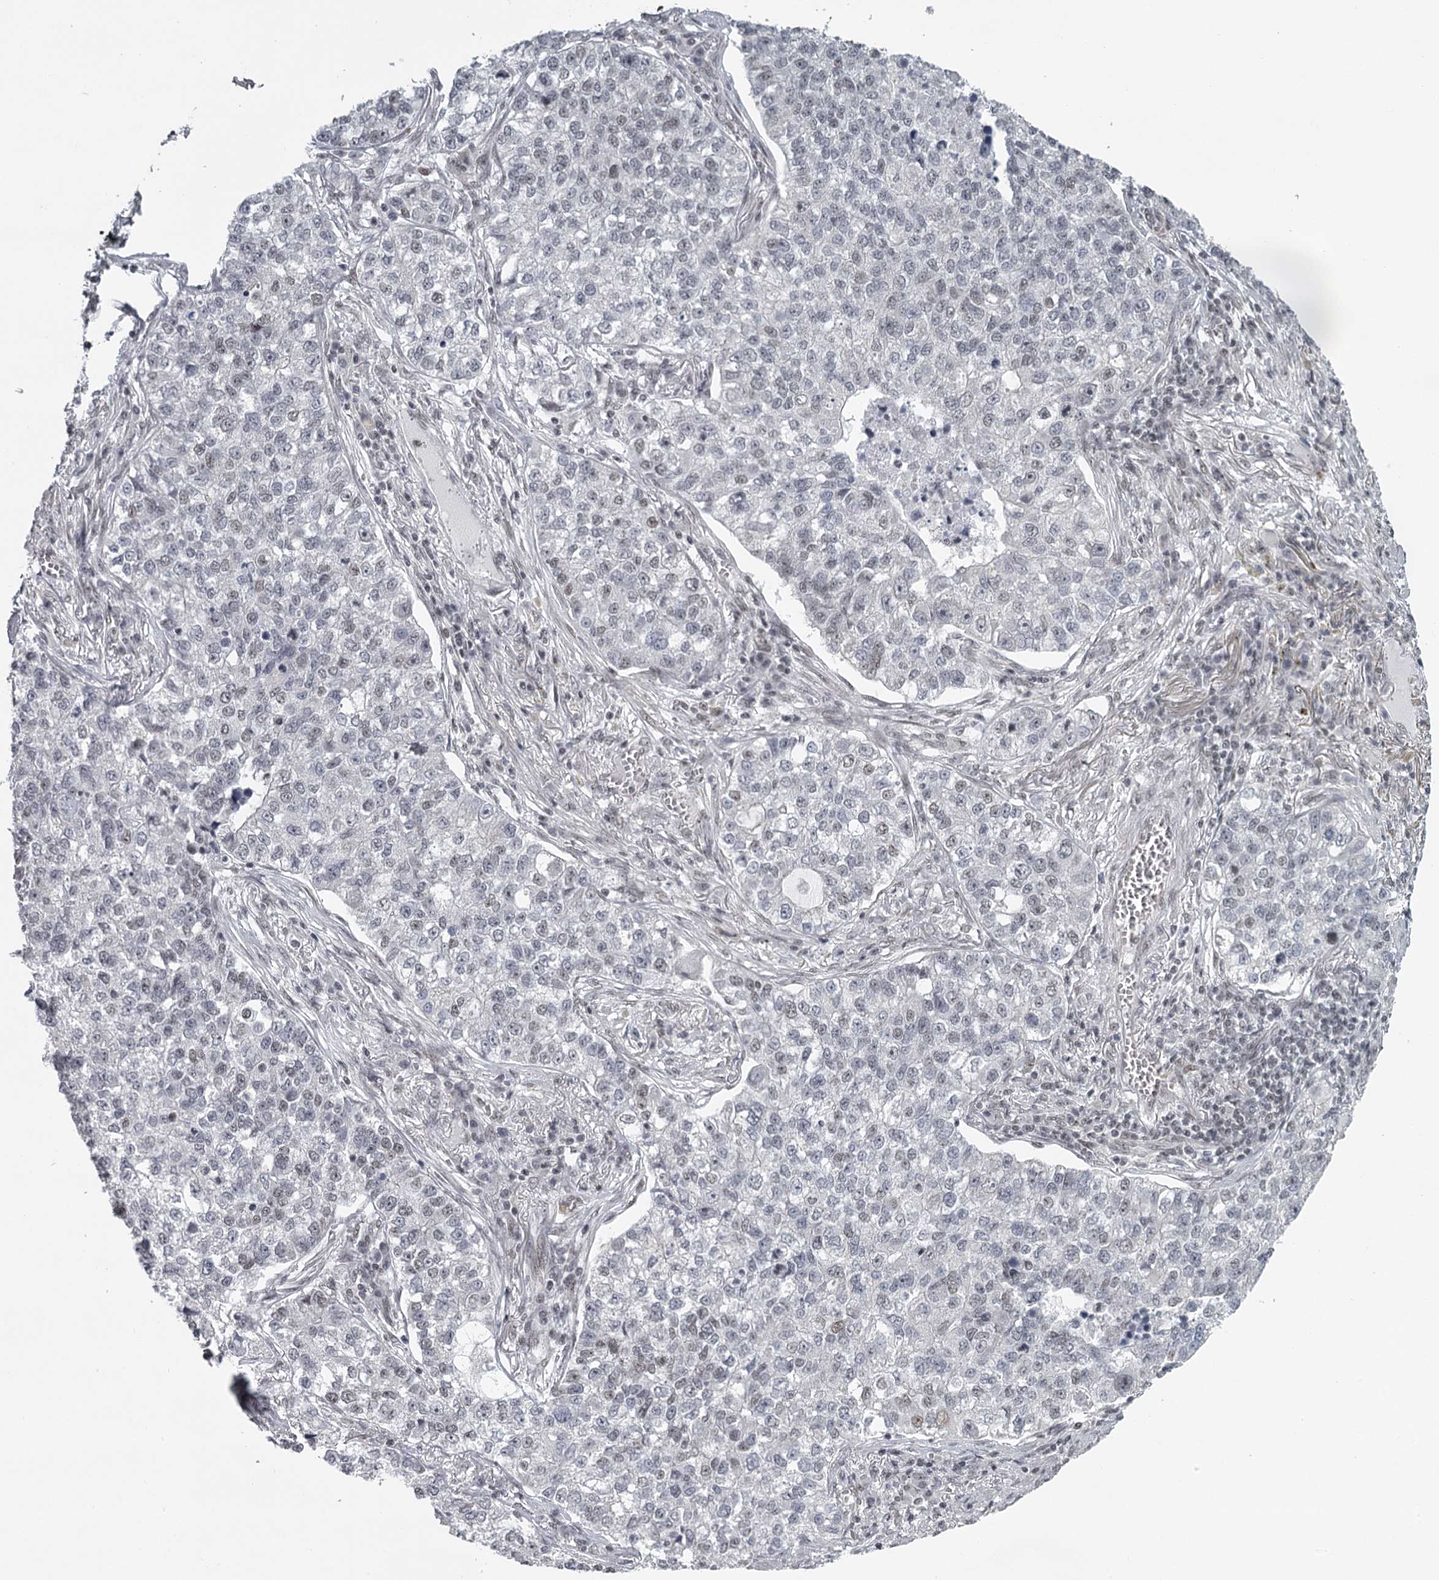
{"staining": {"intensity": "weak", "quantity": "25%-75%", "location": "nuclear"}, "tissue": "lung cancer", "cell_type": "Tumor cells", "image_type": "cancer", "snomed": [{"axis": "morphology", "description": "Adenocarcinoma, NOS"}, {"axis": "topography", "description": "Lung"}], "caption": "Protein staining displays weak nuclear positivity in about 25%-75% of tumor cells in lung adenocarcinoma. The staining is performed using DAB (3,3'-diaminobenzidine) brown chromogen to label protein expression. The nuclei are counter-stained blue using hematoxylin.", "gene": "FAM13C", "patient": {"sex": "male", "age": 49}}